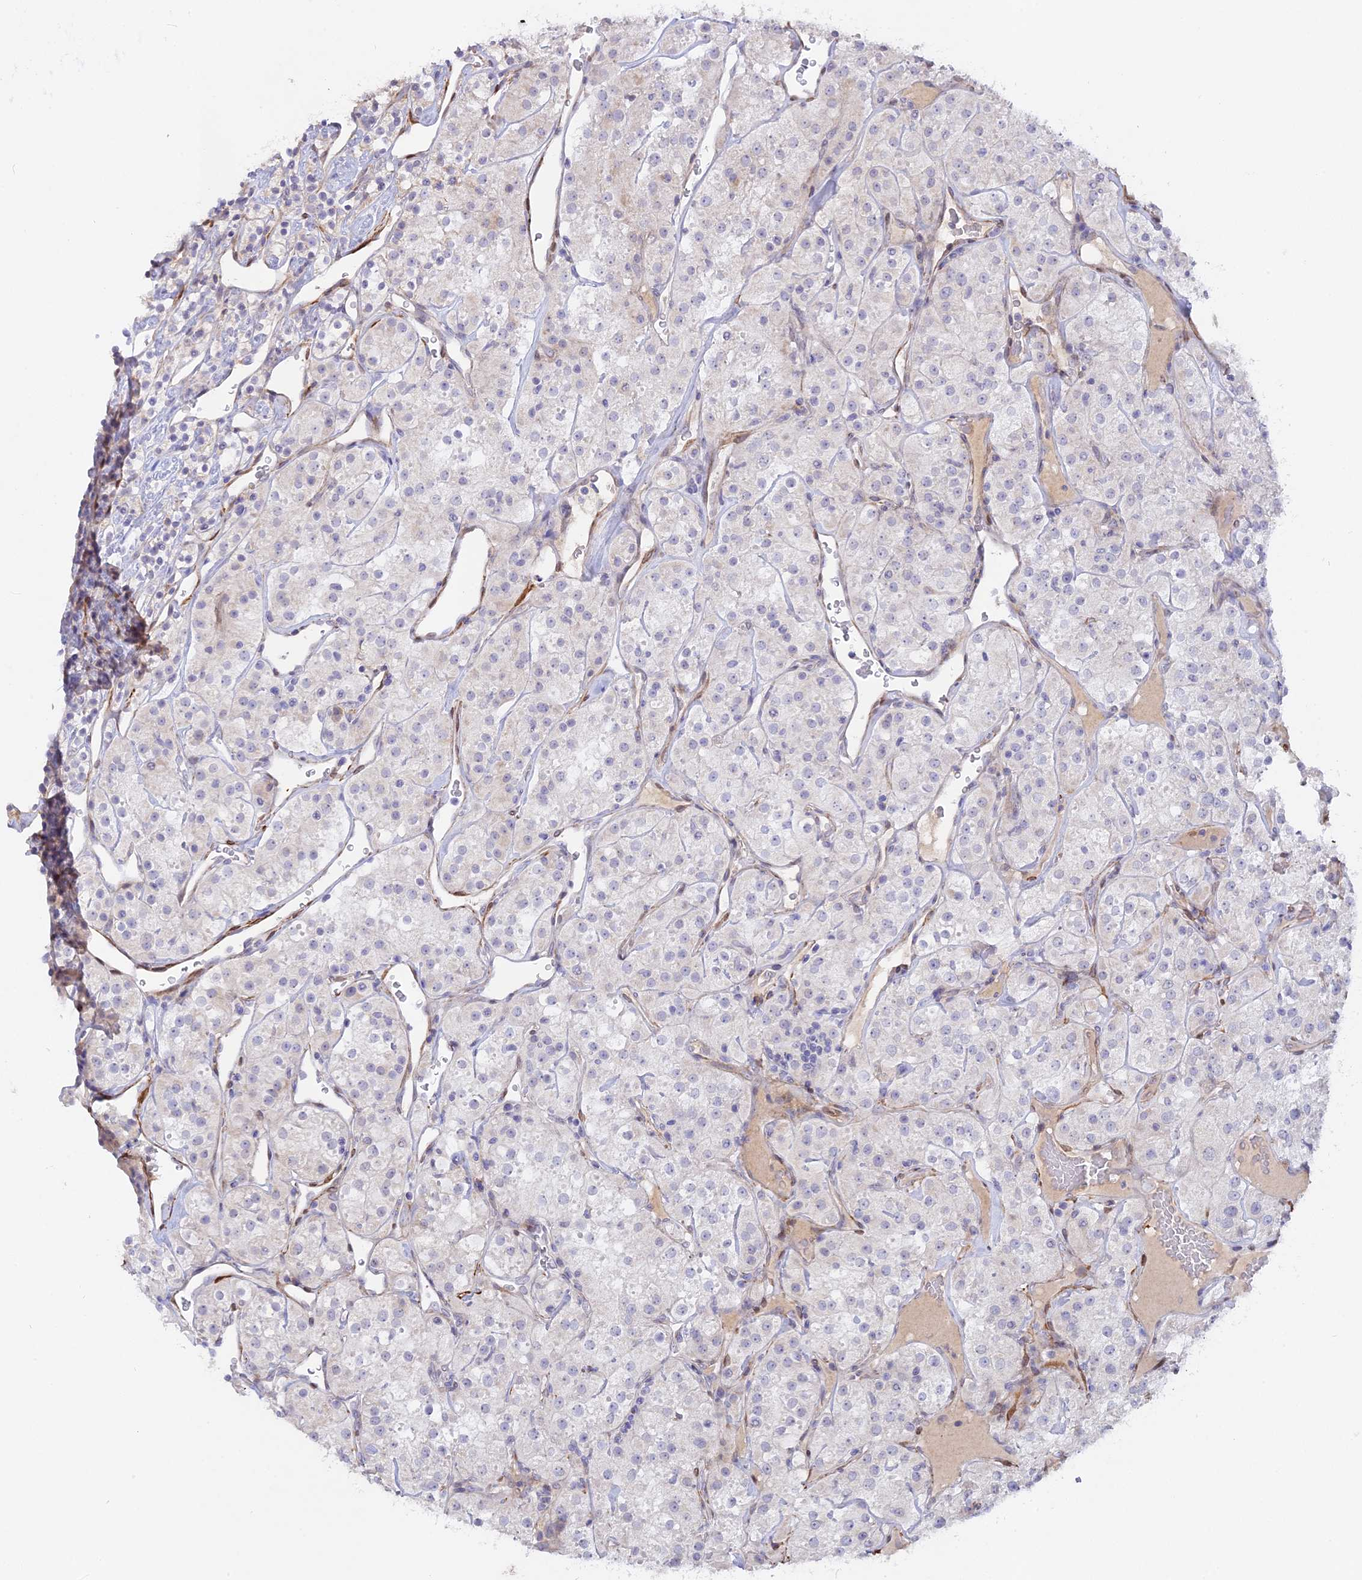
{"staining": {"intensity": "negative", "quantity": "none", "location": "none"}, "tissue": "renal cancer", "cell_type": "Tumor cells", "image_type": "cancer", "snomed": [{"axis": "morphology", "description": "Adenocarcinoma, NOS"}, {"axis": "topography", "description": "Kidney"}], "caption": "Human renal cancer stained for a protein using immunohistochemistry (IHC) shows no staining in tumor cells.", "gene": "CCDC154", "patient": {"sex": "male", "age": 77}}